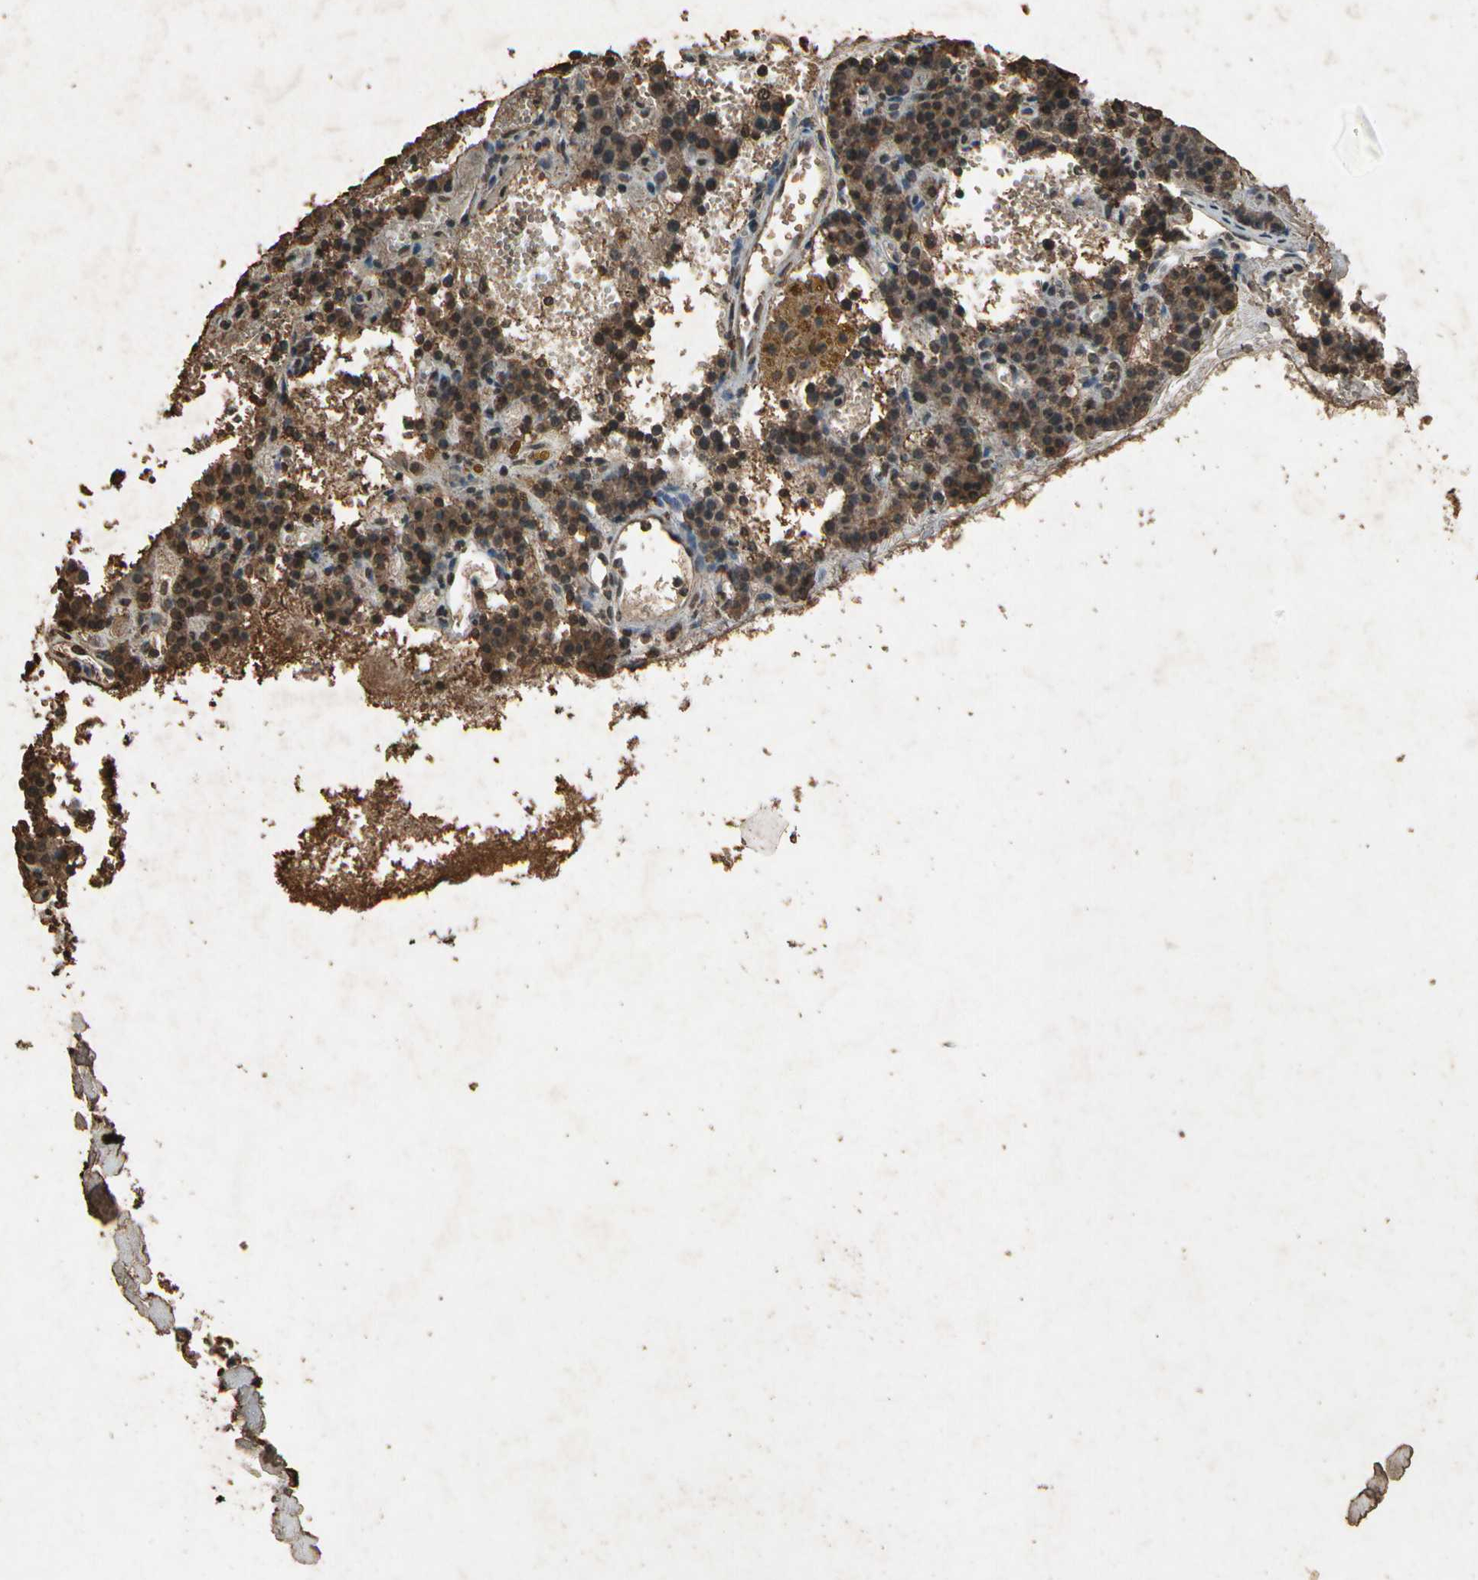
{"staining": {"intensity": "moderate", "quantity": "25%-75%", "location": "cytoplasmic/membranous"}, "tissue": "parathyroid gland", "cell_type": "Glandular cells", "image_type": "normal", "snomed": [{"axis": "morphology", "description": "Normal tissue, NOS"}, {"axis": "topography", "description": "Parathyroid gland"}], "caption": "This micrograph exhibits IHC staining of normal human parathyroid gland, with medium moderate cytoplasmic/membranous staining in approximately 25%-75% of glandular cells.", "gene": "GC", "patient": {"sex": "male", "age": 25}}